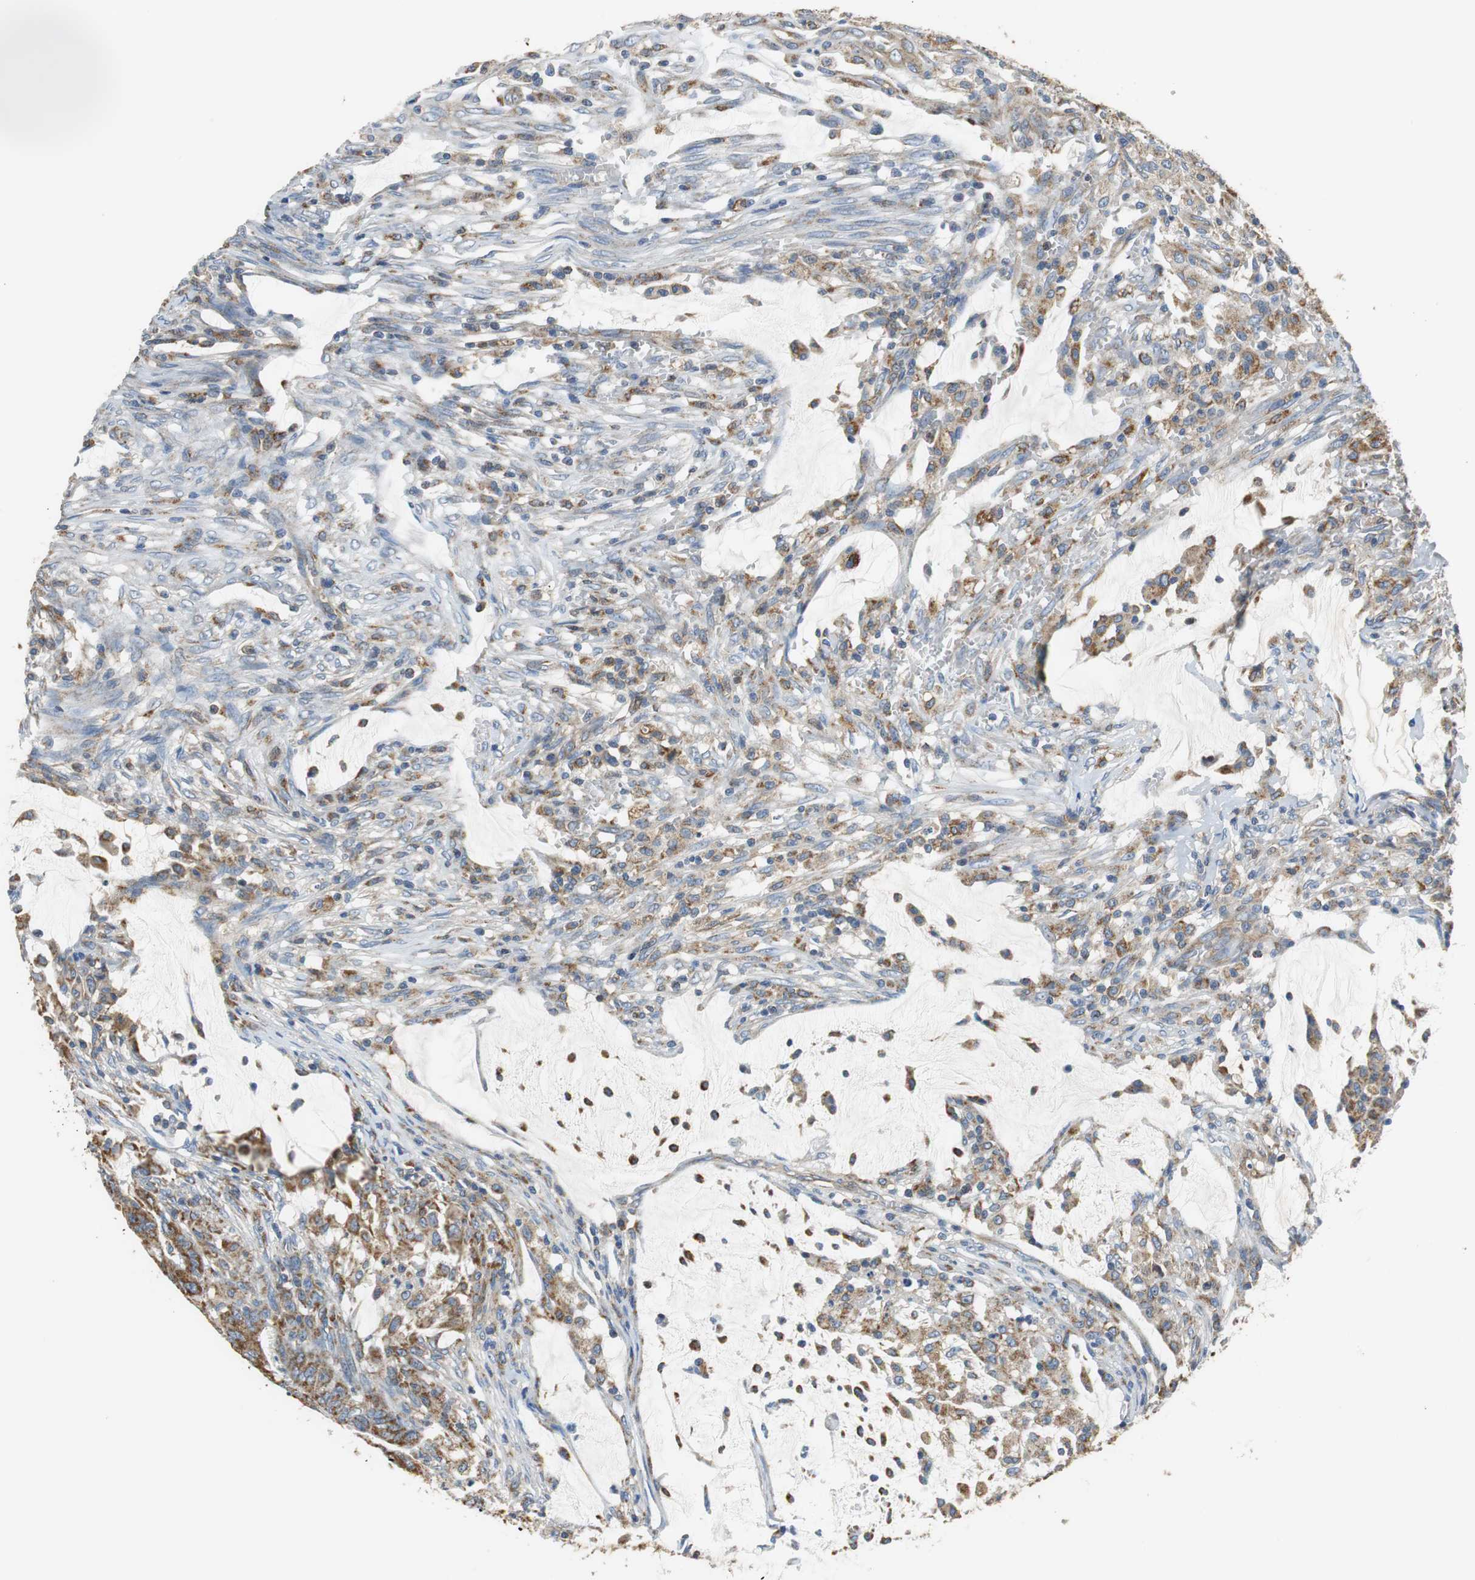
{"staining": {"intensity": "strong", "quantity": ">75%", "location": "cytoplasmic/membranous"}, "tissue": "colorectal cancer", "cell_type": "Tumor cells", "image_type": "cancer", "snomed": [{"axis": "morphology", "description": "Adenocarcinoma, NOS"}, {"axis": "topography", "description": "Colon"}], "caption": "A high amount of strong cytoplasmic/membranous expression is appreciated in approximately >75% of tumor cells in colorectal cancer tissue.", "gene": "GSTK1", "patient": {"sex": "male", "age": 45}}